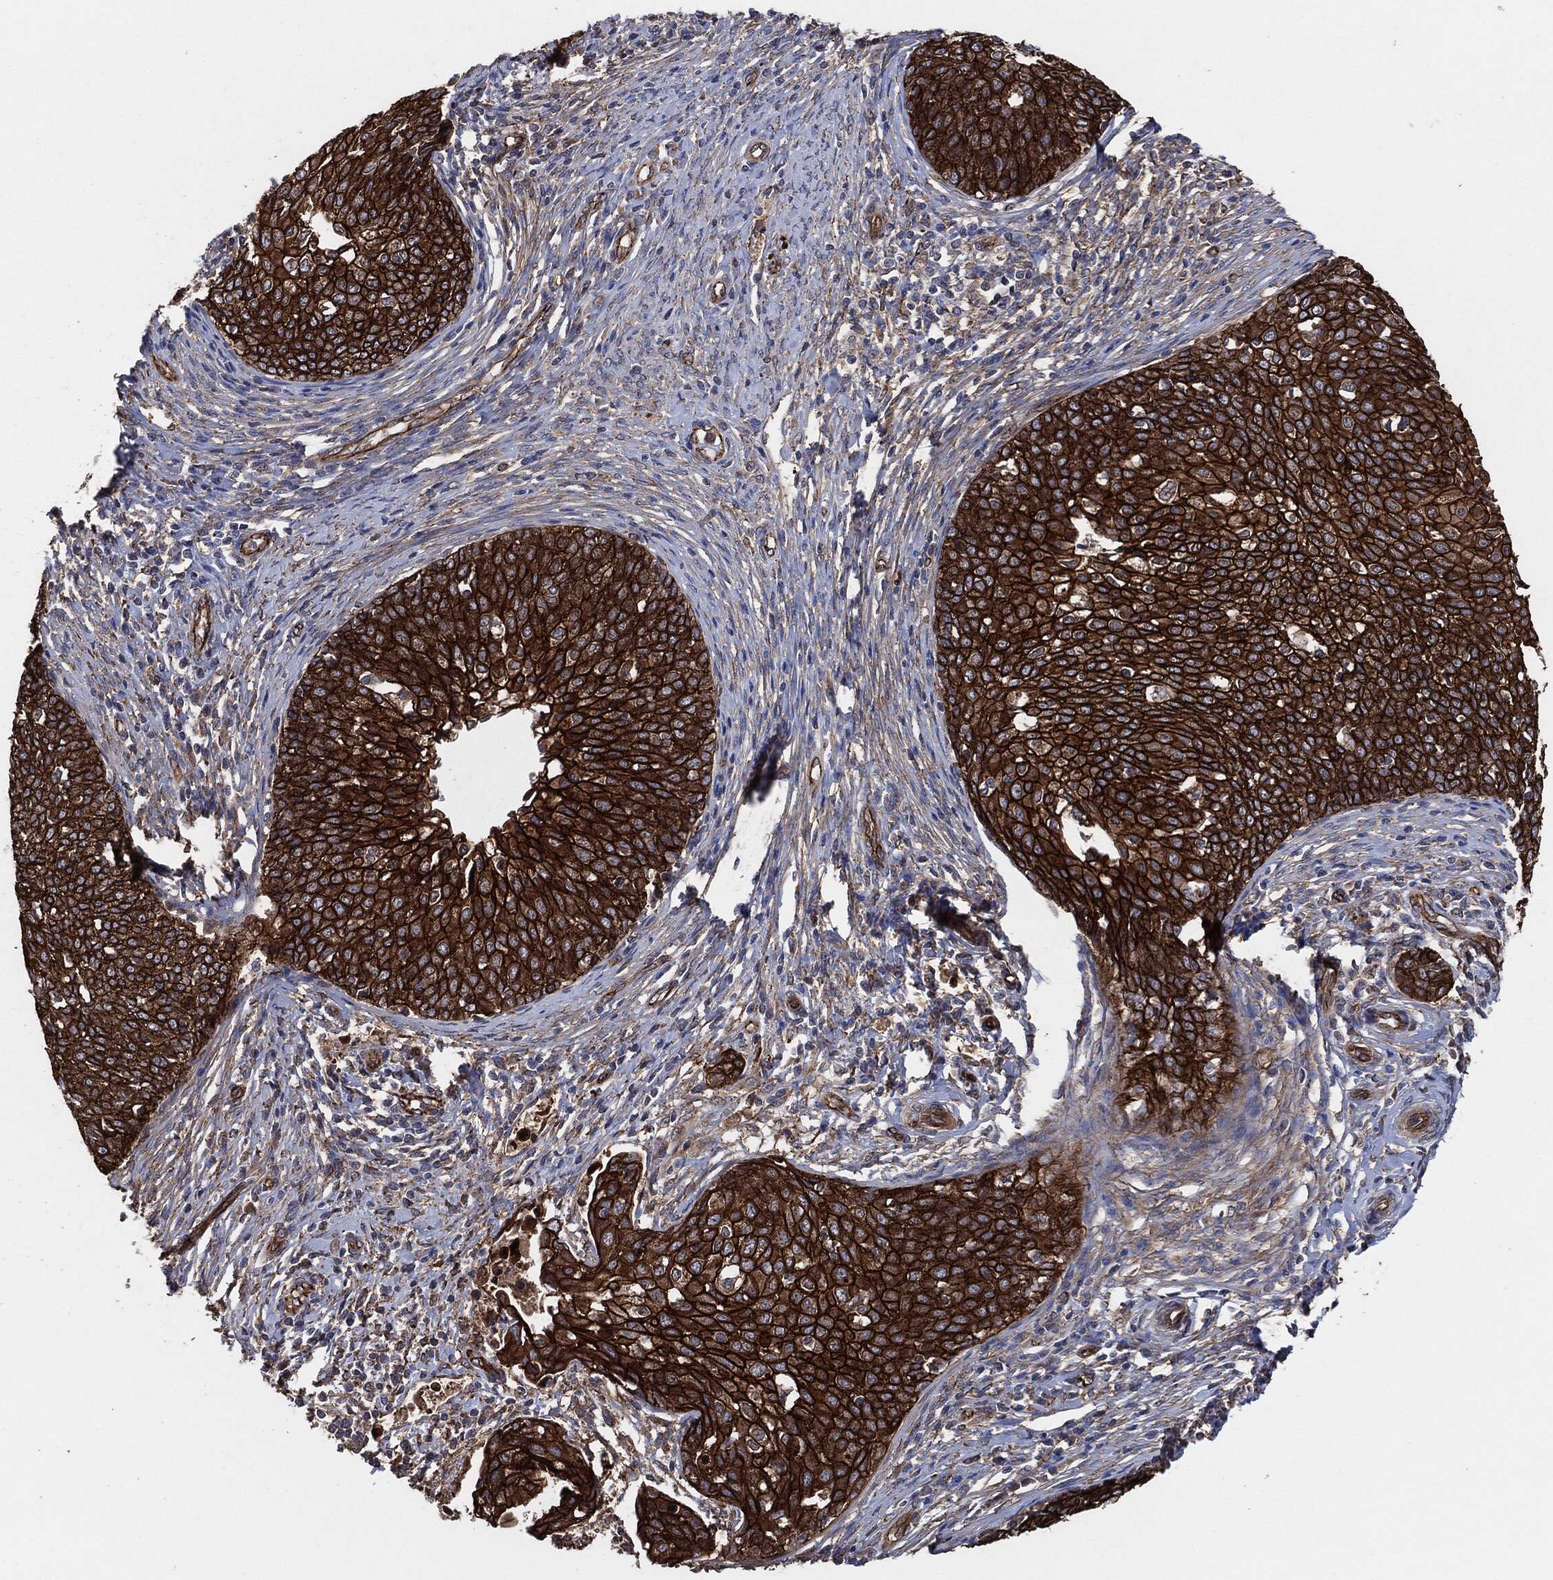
{"staining": {"intensity": "strong", "quantity": ">75%", "location": "cytoplasmic/membranous"}, "tissue": "cervical cancer", "cell_type": "Tumor cells", "image_type": "cancer", "snomed": [{"axis": "morphology", "description": "Squamous cell carcinoma, NOS"}, {"axis": "topography", "description": "Cervix"}], "caption": "About >75% of tumor cells in human cervical cancer demonstrate strong cytoplasmic/membranous protein expression as visualized by brown immunohistochemical staining.", "gene": "CTNNA1", "patient": {"sex": "female", "age": 51}}